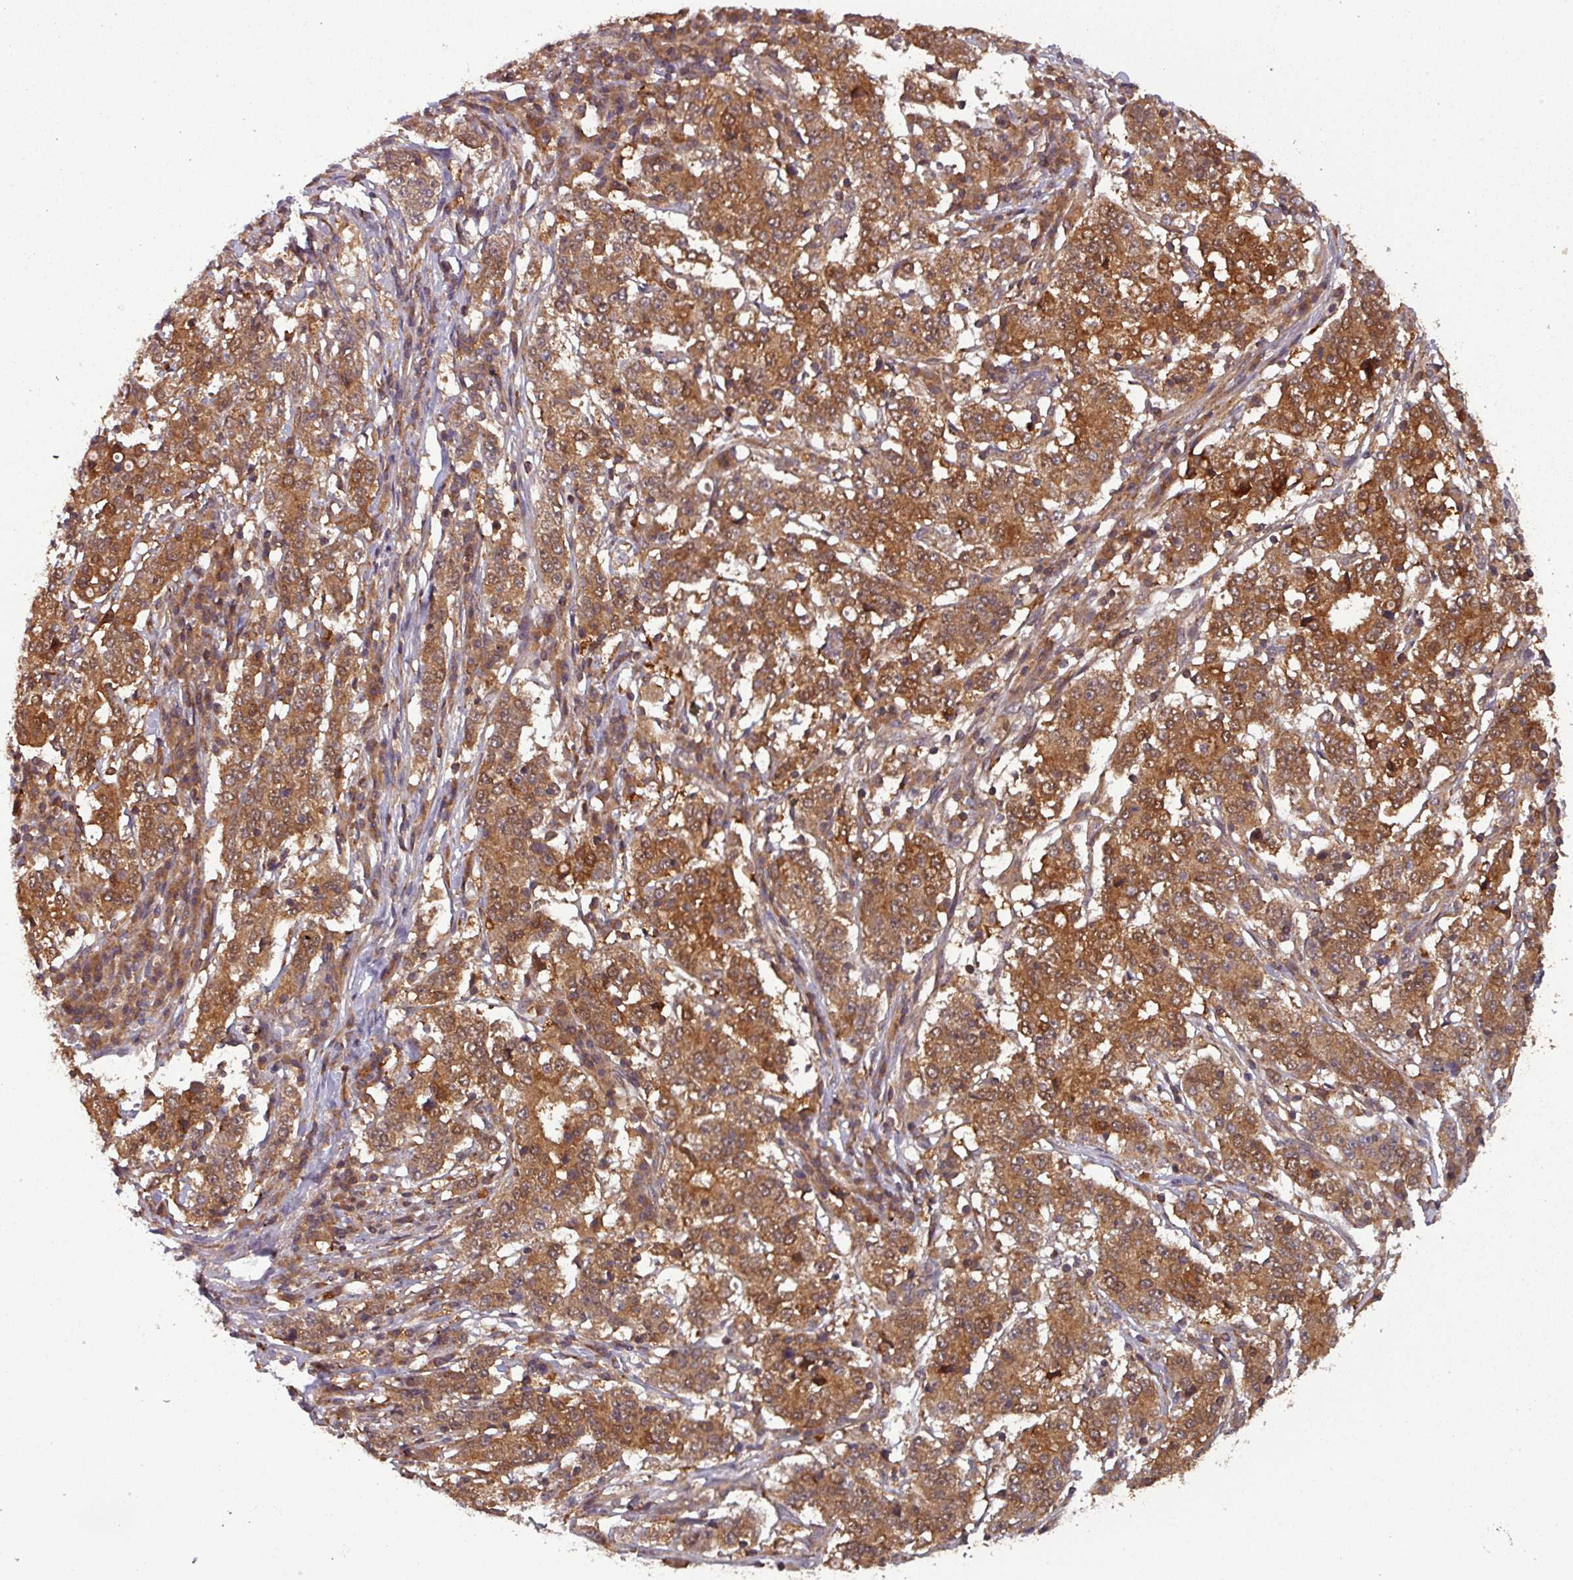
{"staining": {"intensity": "strong", "quantity": ">75%", "location": "cytoplasmic/membranous"}, "tissue": "stomach cancer", "cell_type": "Tumor cells", "image_type": "cancer", "snomed": [{"axis": "morphology", "description": "Adenocarcinoma, NOS"}, {"axis": "topography", "description": "Stomach"}], "caption": "An image of human stomach cancer (adenocarcinoma) stained for a protein exhibits strong cytoplasmic/membranous brown staining in tumor cells.", "gene": "GSKIP", "patient": {"sex": "male", "age": 59}}